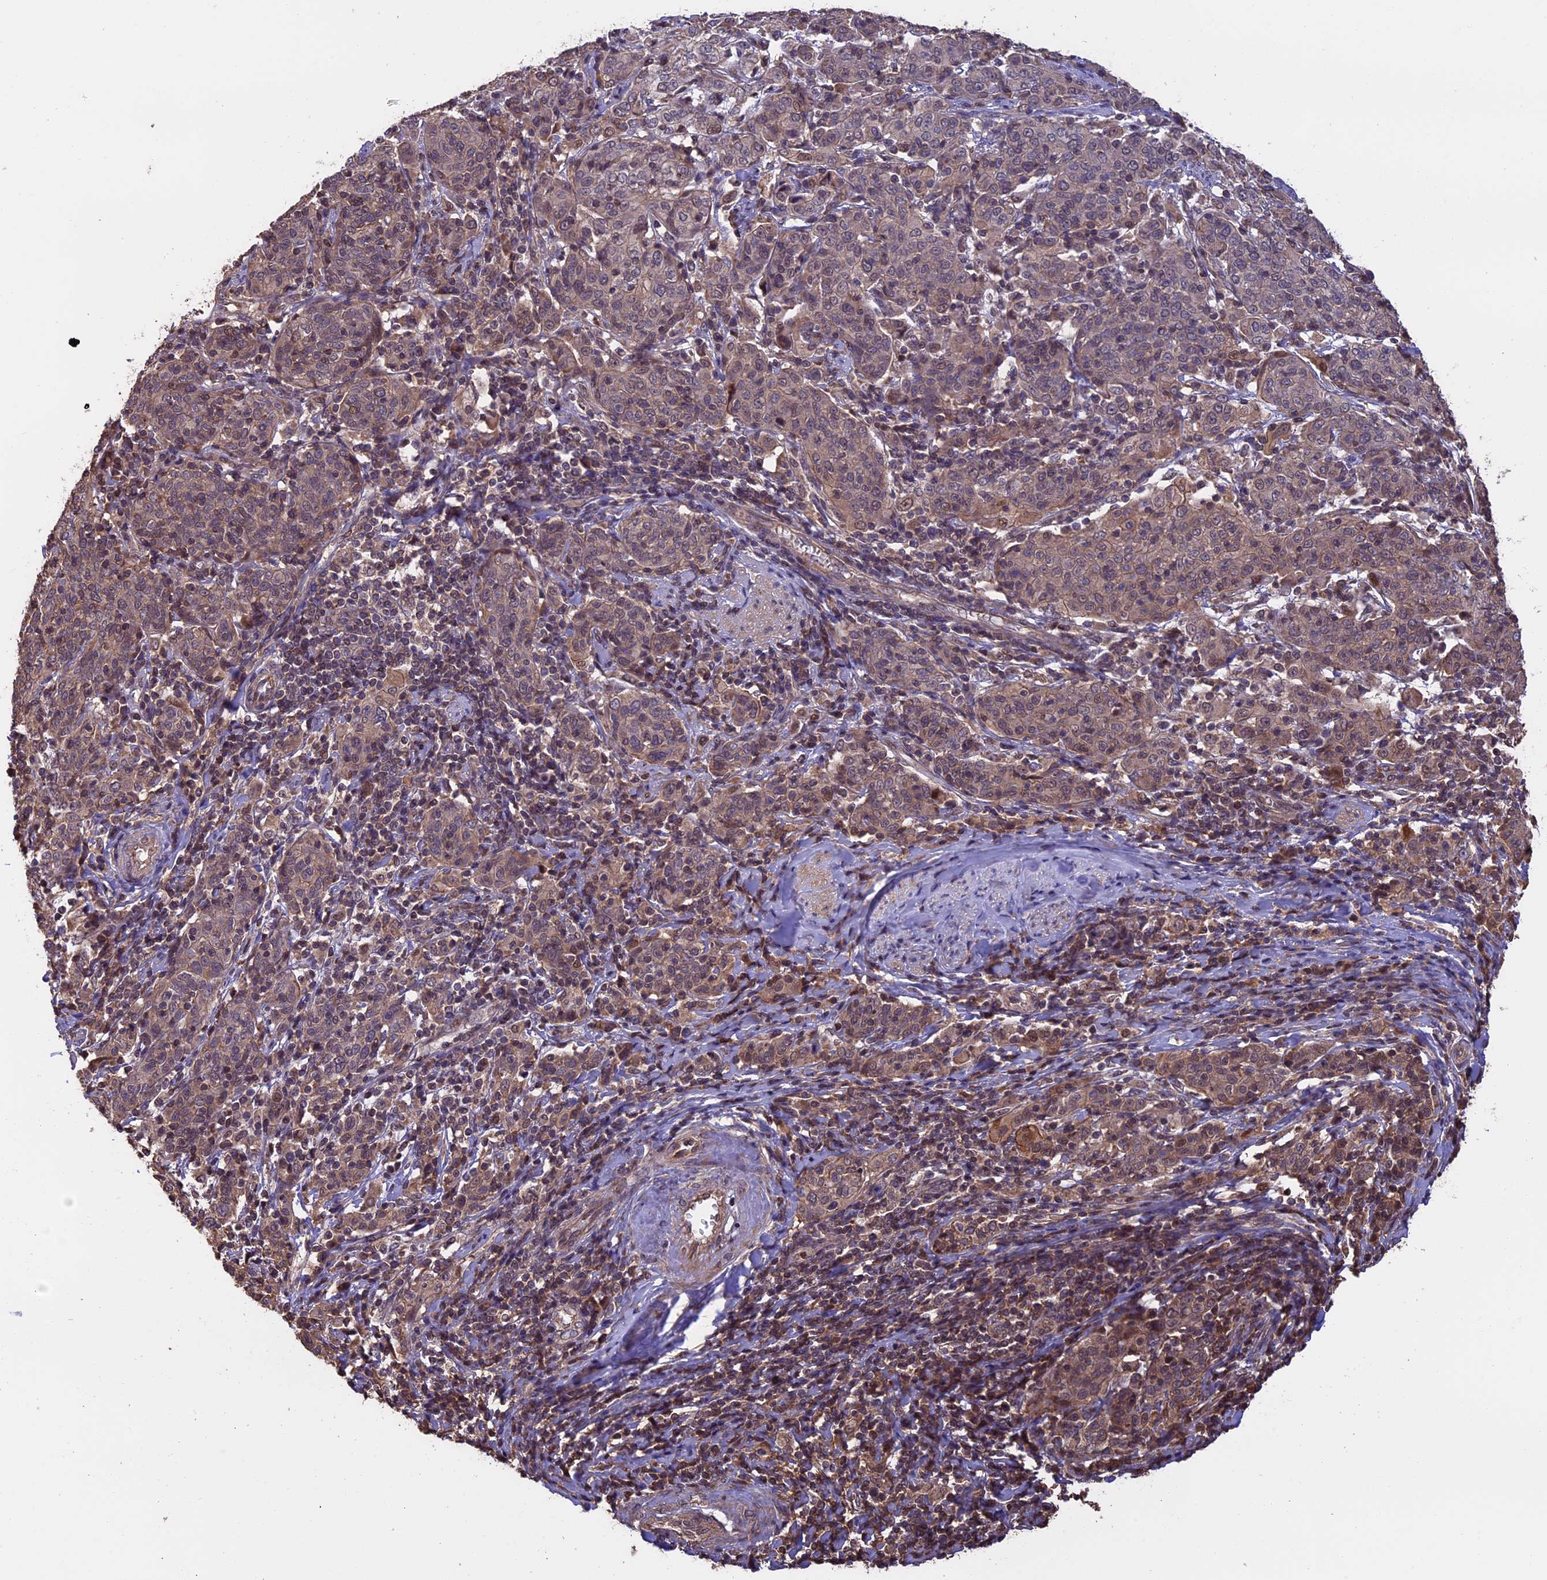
{"staining": {"intensity": "weak", "quantity": ">75%", "location": "cytoplasmic/membranous"}, "tissue": "cervical cancer", "cell_type": "Tumor cells", "image_type": "cancer", "snomed": [{"axis": "morphology", "description": "Squamous cell carcinoma, NOS"}, {"axis": "topography", "description": "Cervix"}], "caption": "This histopathology image demonstrates cervical cancer stained with immunohistochemistry to label a protein in brown. The cytoplasmic/membranous of tumor cells show weak positivity for the protein. Nuclei are counter-stained blue.", "gene": "PKD2L2", "patient": {"sex": "female", "age": 67}}